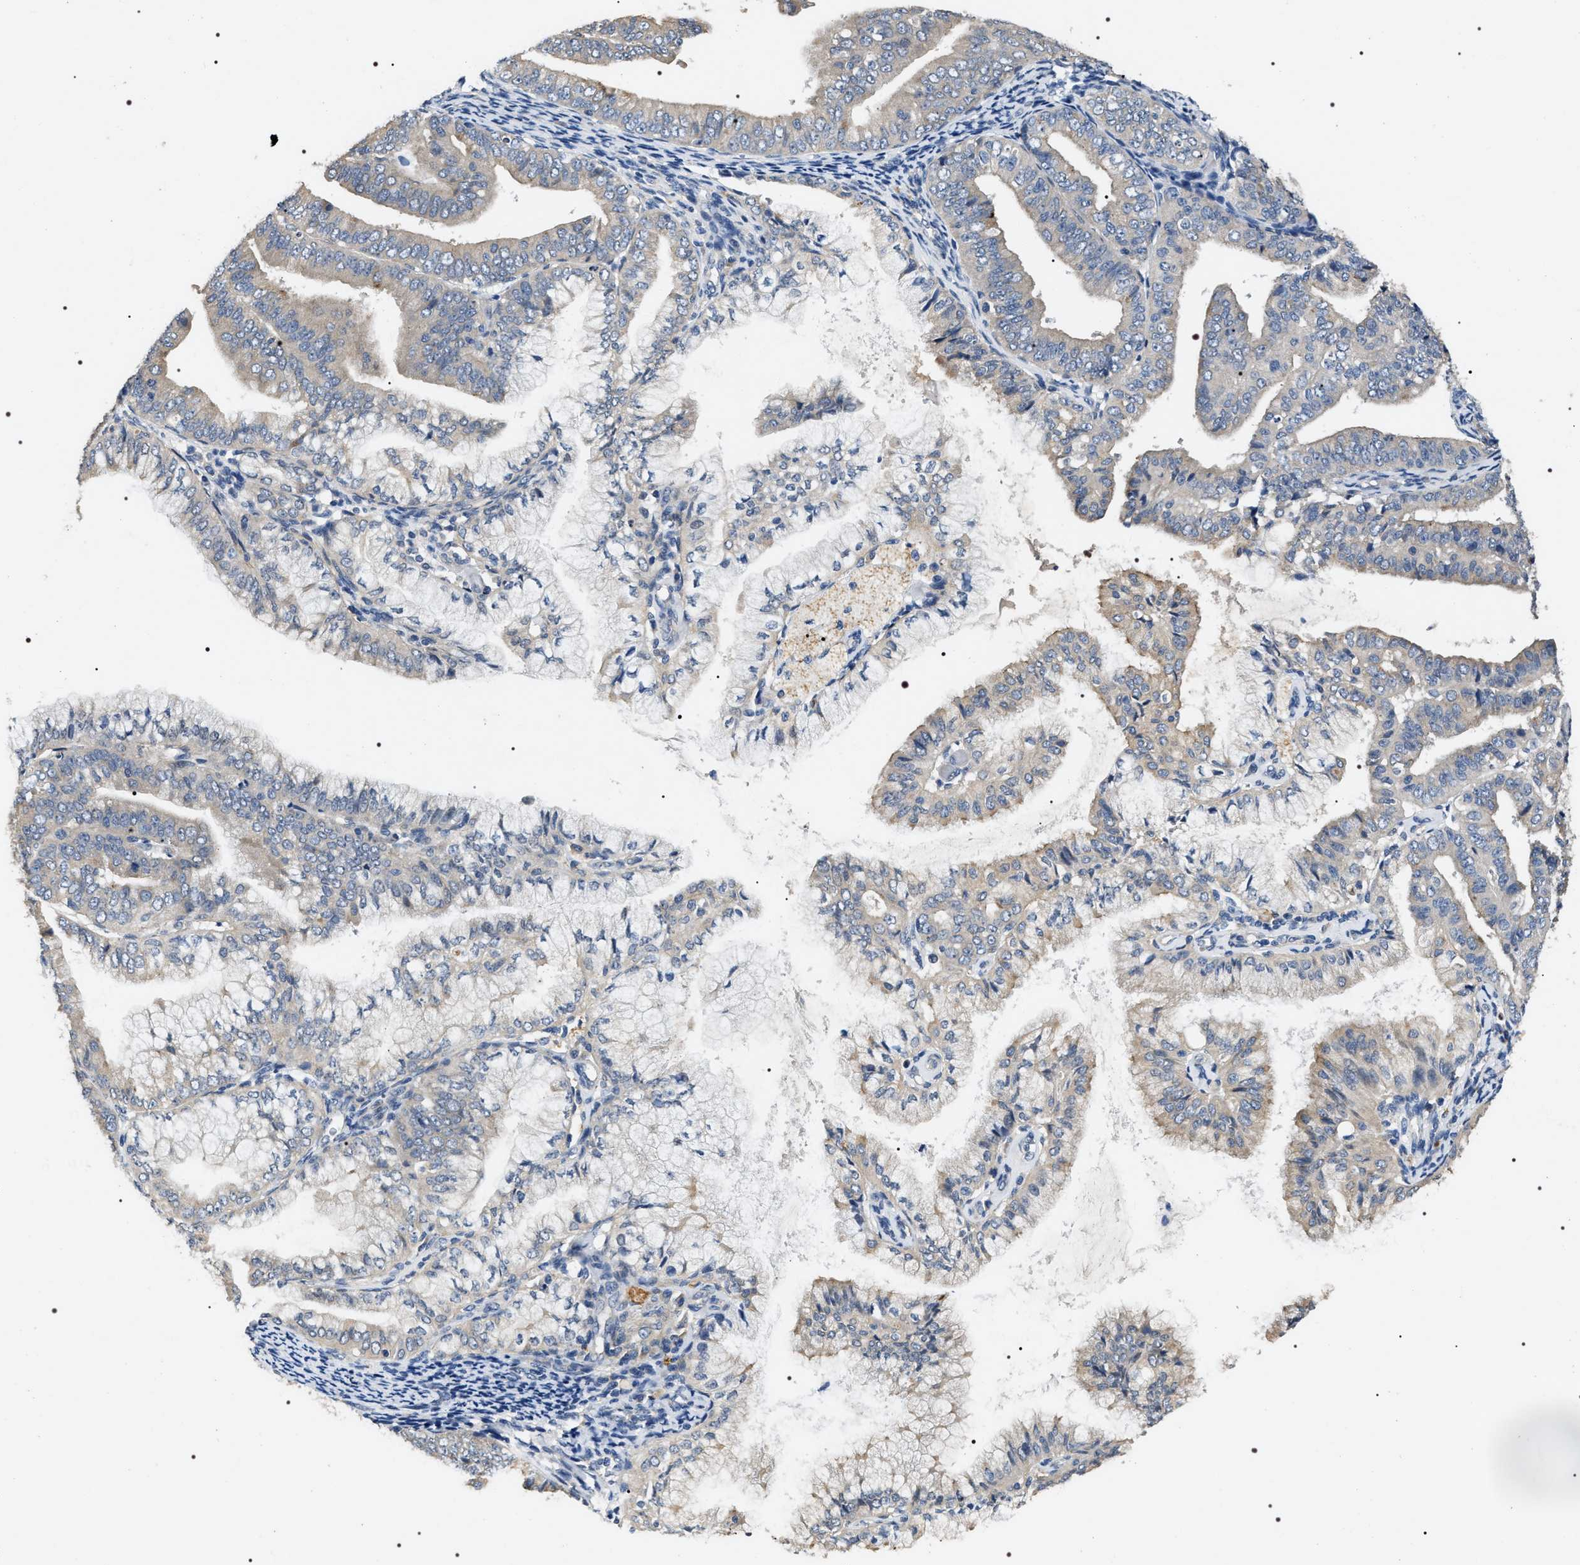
{"staining": {"intensity": "weak", "quantity": "<25%", "location": "cytoplasmic/membranous"}, "tissue": "endometrial cancer", "cell_type": "Tumor cells", "image_type": "cancer", "snomed": [{"axis": "morphology", "description": "Adenocarcinoma, NOS"}, {"axis": "topography", "description": "Endometrium"}], "caption": "IHC of human adenocarcinoma (endometrial) shows no expression in tumor cells.", "gene": "IFT81", "patient": {"sex": "female", "age": 63}}